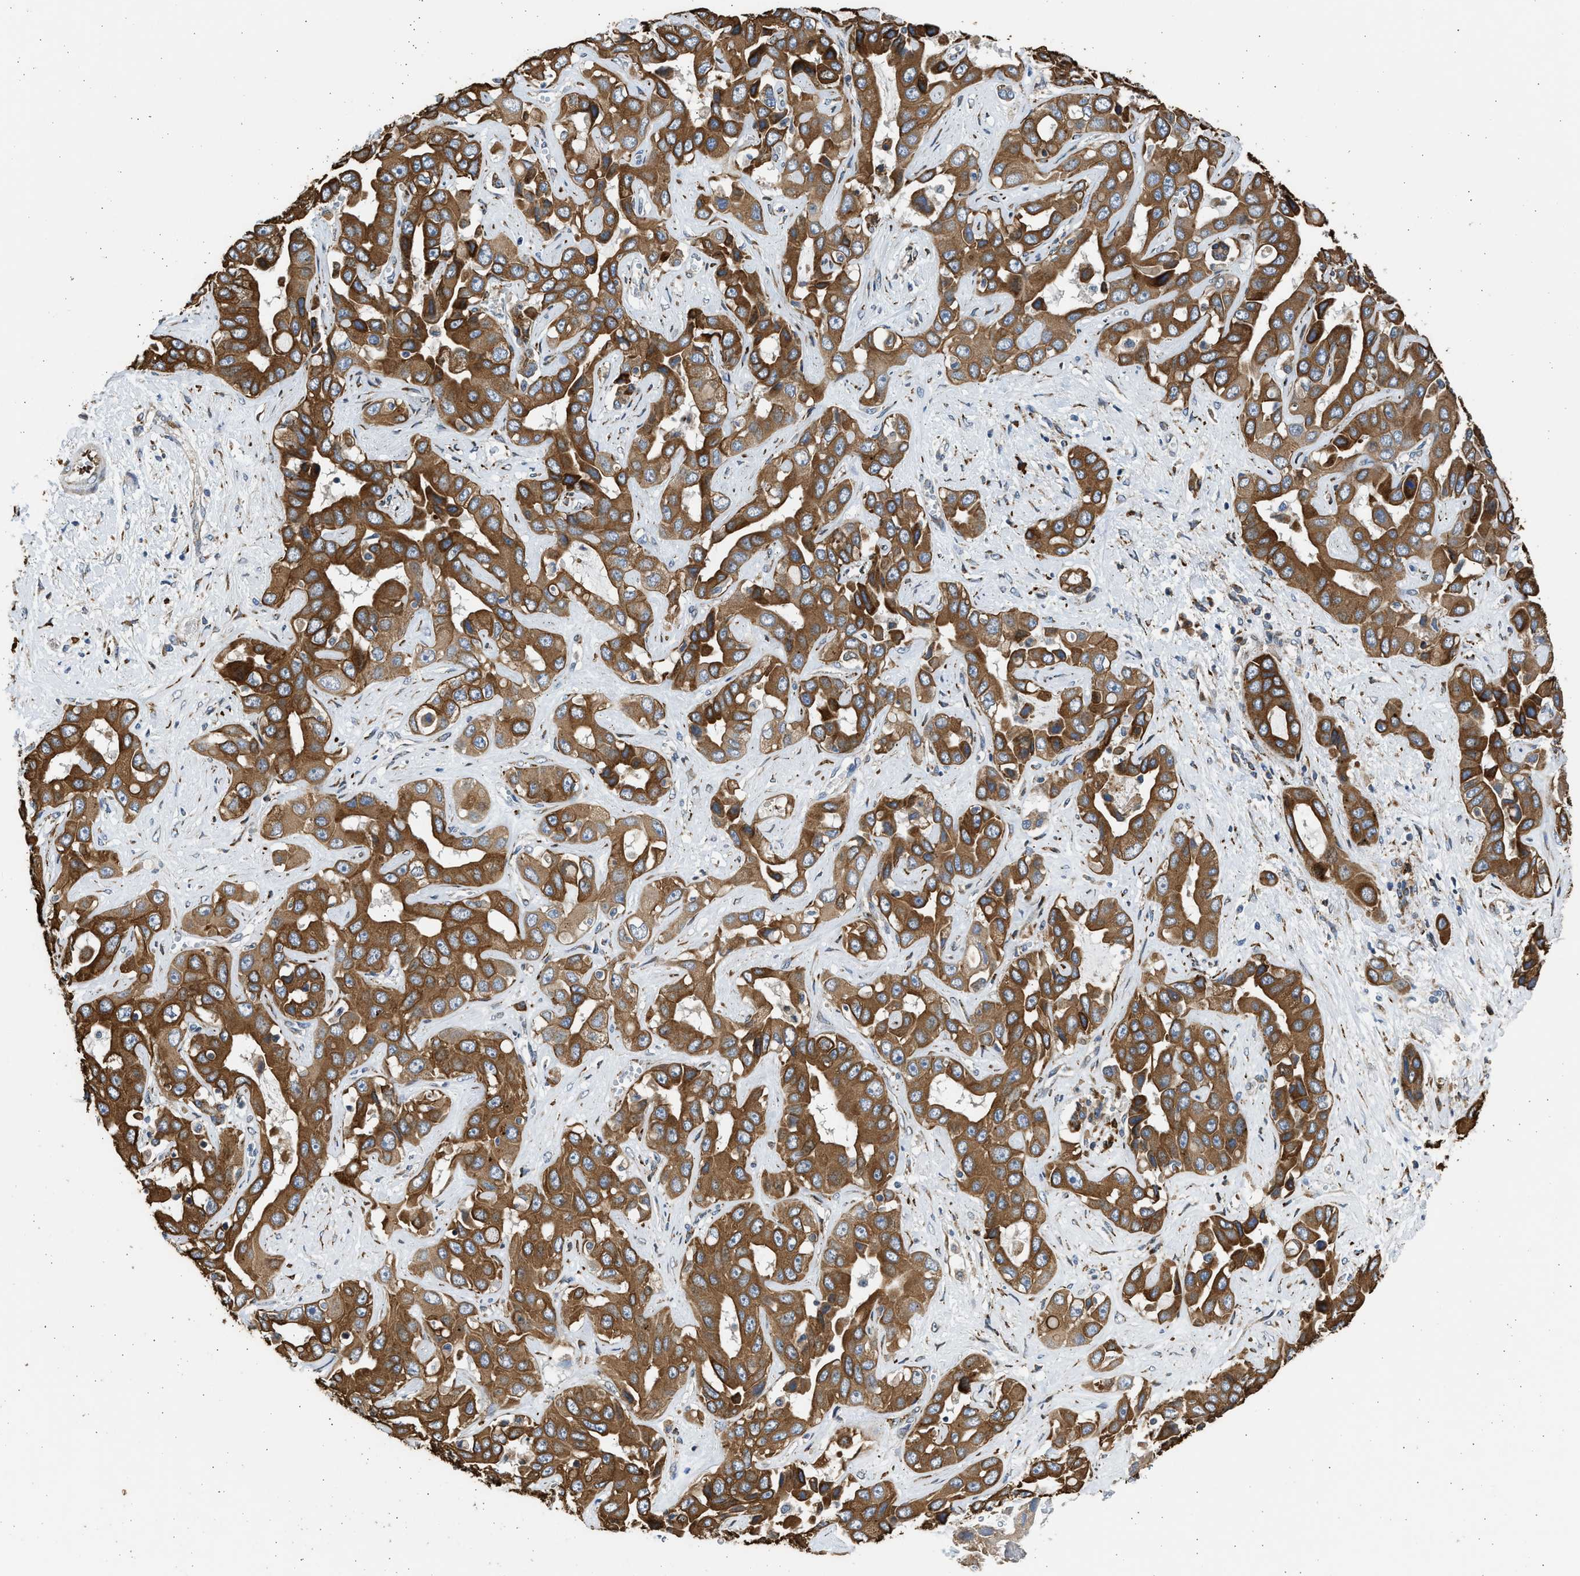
{"staining": {"intensity": "strong", "quantity": ">75%", "location": "cytoplasmic/membranous"}, "tissue": "liver cancer", "cell_type": "Tumor cells", "image_type": "cancer", "snomed": [{"axis": "morphology", "description": "Cholangiocarcinoma"}, {"axis": "topography", "description": "Liver"}], "caption": "Immunohistochemistry histopathology image of neoplastic tissue: cholangiocarcinoma (liver) stained using IHC displays high levels of strong protein expression localized specifically in the cytoplasmic/membranous of tumor cells, appearing as a cytoplasmic/membranous brown color.", "gene": "PLD2", "patient": {"sex": "female", "age": 52}}